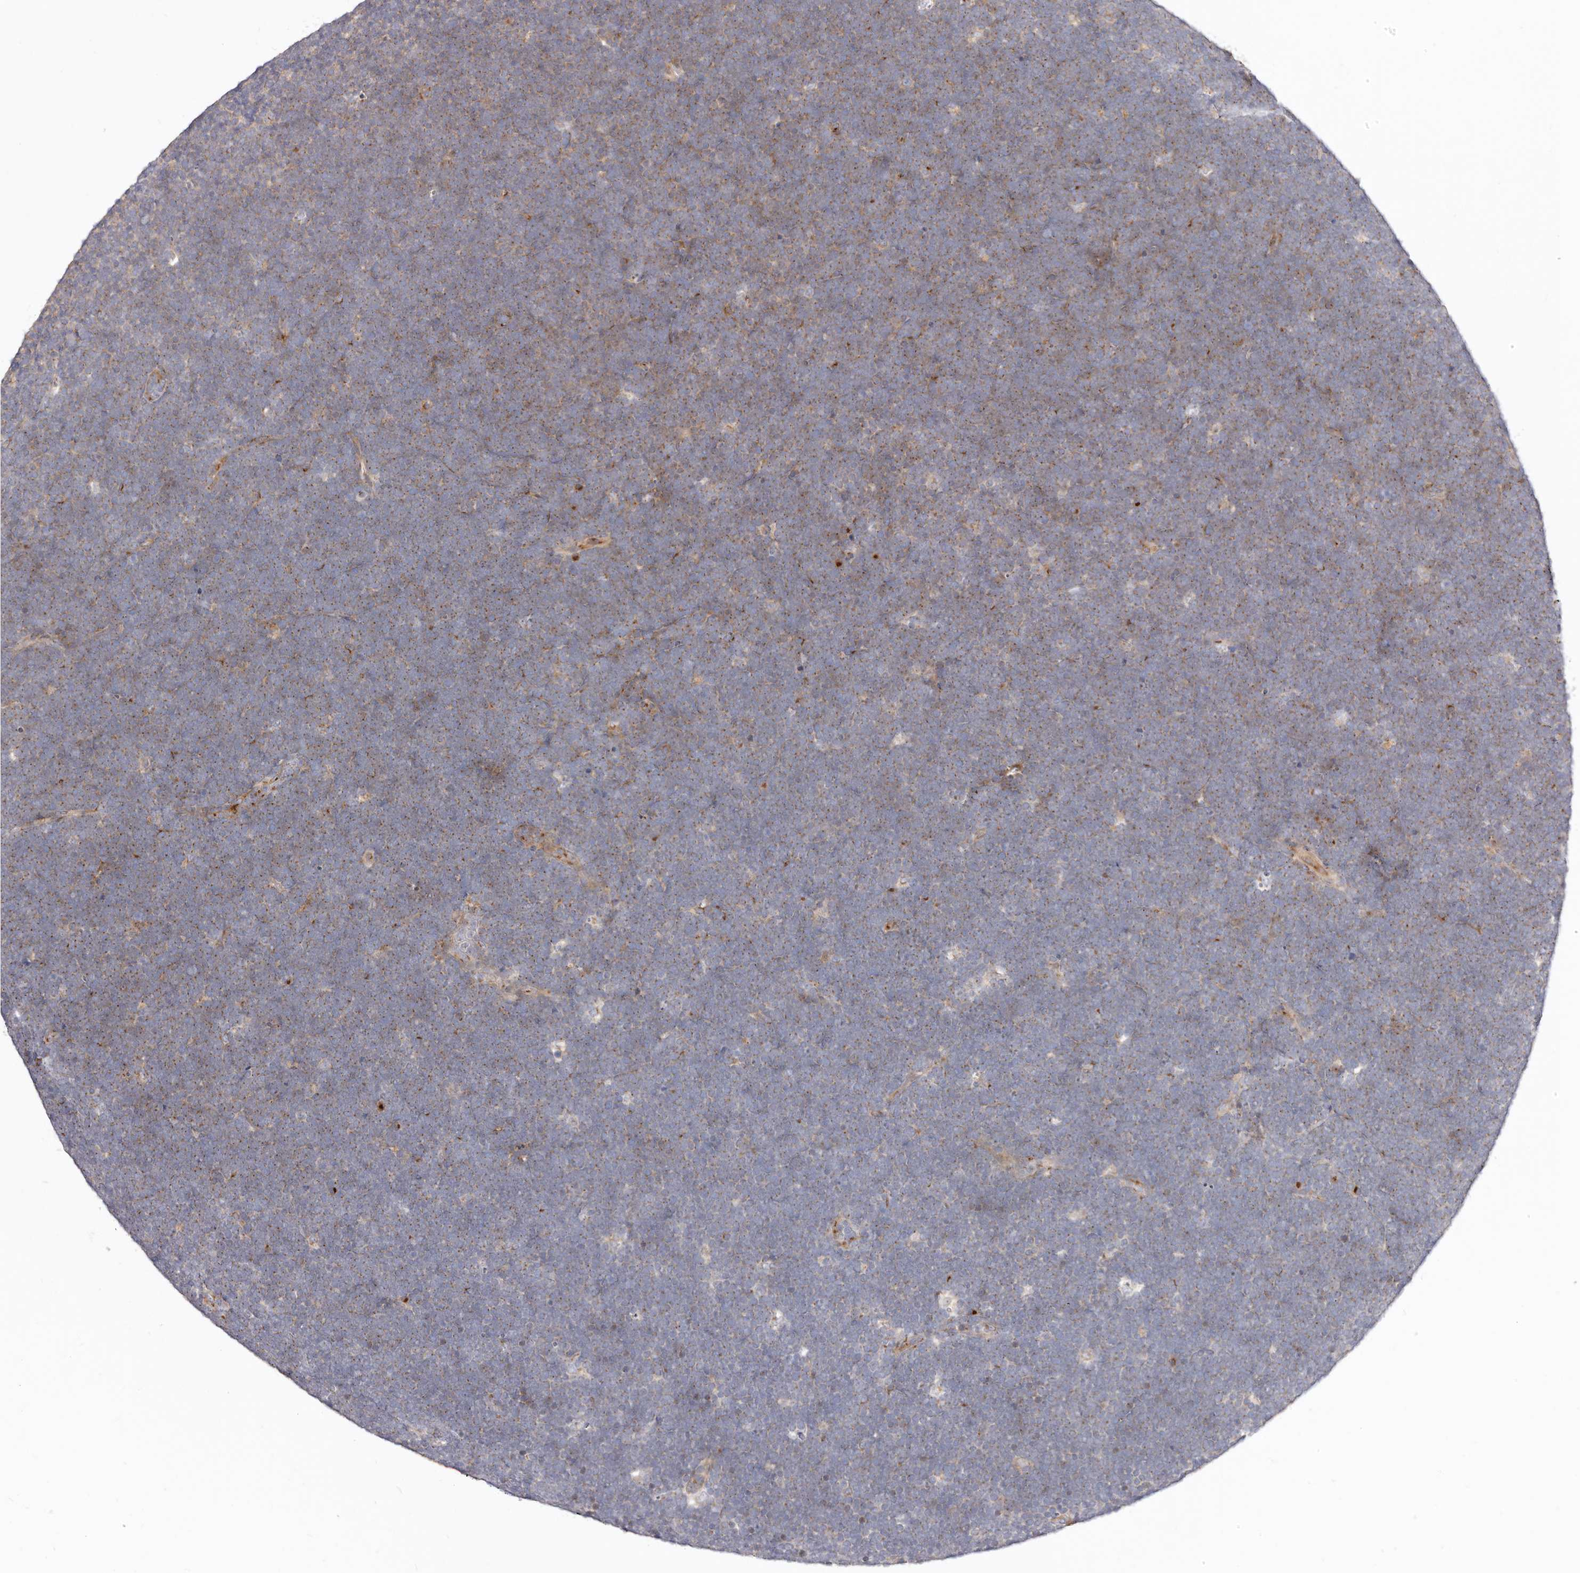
{"staining": {"intensity": "weak", "quantity": "<25%", "location": "cytoplasmic/membranous"}, "tissue": "lymphoma", "cell_type": "Tumor cells", "image_type": "cancer", "snomed": [{"axis": "morphology", "description": "Malignant lymphoma, non-Hodgkin's type, High grade"}, {"axis": "topography", "description": "Lymph node"}], "caption": "An immunohistochemistry photomicrograph of malignant lymphoma, non-Hodgkin's type (high-grade) is shown. There is no staining in tumor cells of malignant lymphoma, non-Hodgkin's type (high-grade). (Brightfield microscopy of DAB IHC at high magnification).", "gene": "MAPK6", "patient": {"sex": "male", "age": 13}}